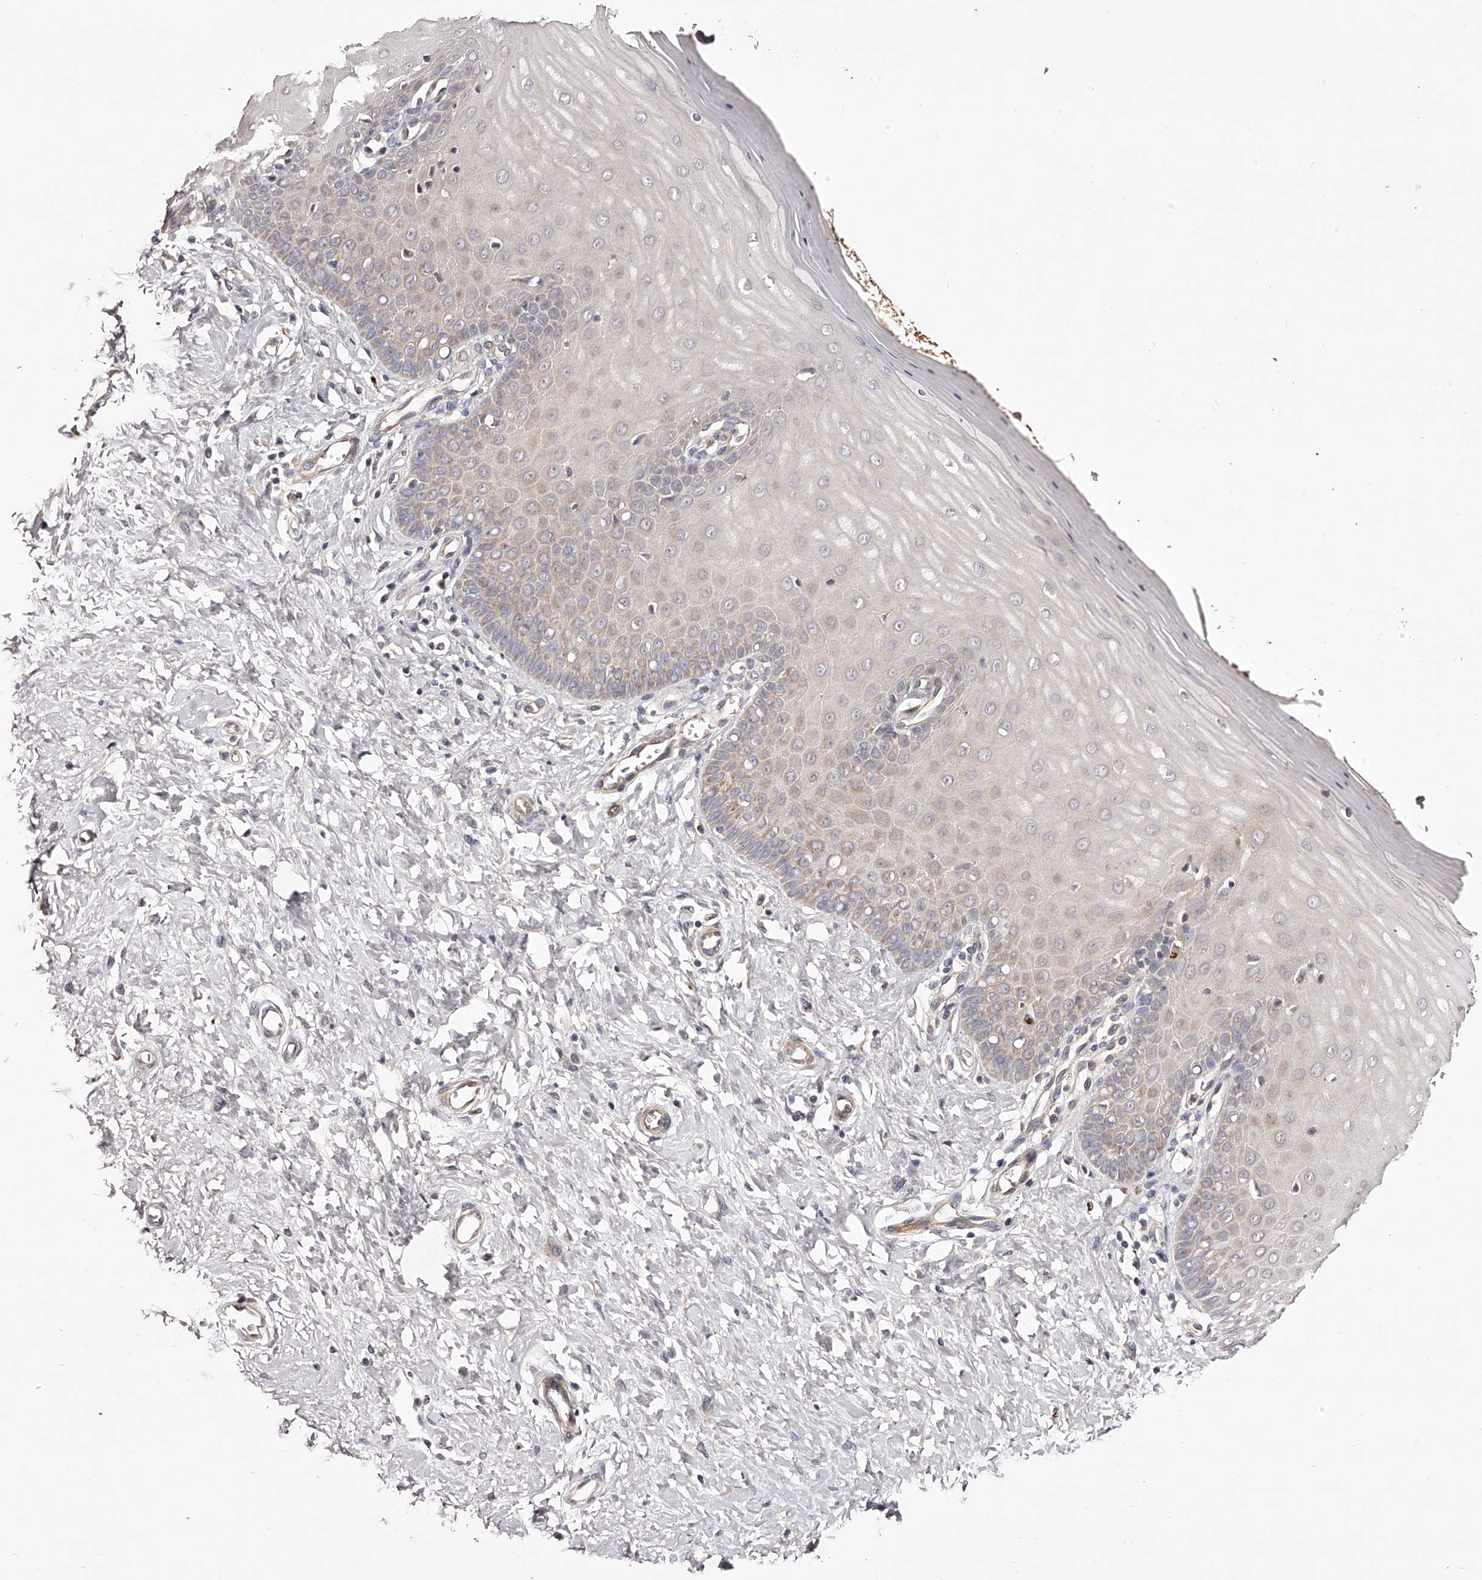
{"staining": {"intensity": "weak", "quantity": "<25%", "location": "cytoplasmic/membranous"}, "tissue": "cervix", "cell_type": "Glandular cells", "image_type": "normal", "snomed": [{"axis": "morphology", "description": "Normal tissue, NOS"}, {"axis": "topography", "description": "Cervix"}], "caption": "Protein analysis of unremarkable cervix displays no significant expression in glandular cells.", "gene": "ODF2L", "patient": {"sex": "female", "age": 55}}